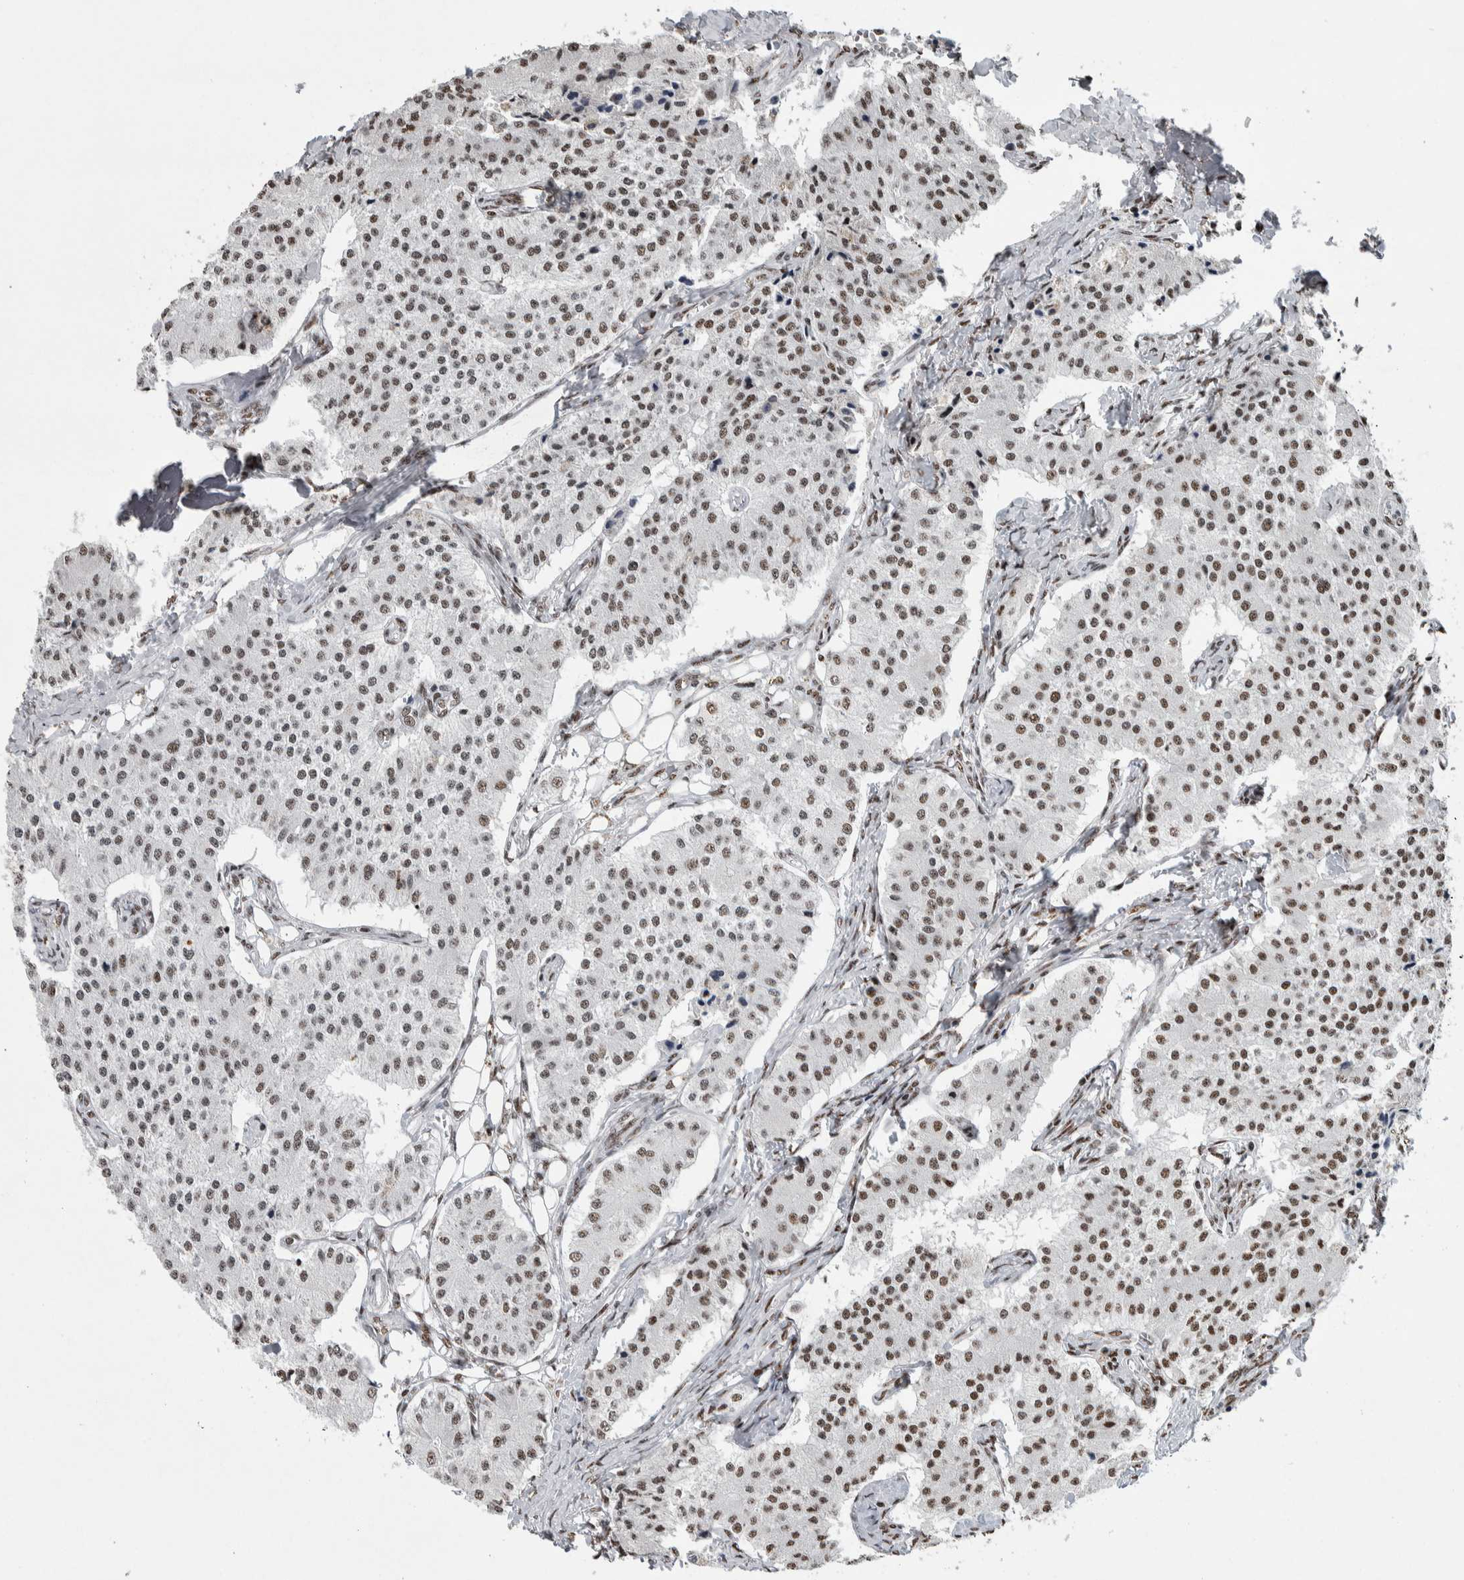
{"staining": {"intensity": "moderate", "quantity": ">75%", "location": "nuclear"}, "tissue": "carcinoid", "cell_type": "Tumor cells", "image_type": "cancer", "snomed": [{"axis": "morphology", "description": "Carcinoid, malignant, NOS"}, {"axis": "topography", "description": "Colon"}], "caption": "This histopathology image demonstrates IHC staining of carcinoid, with medium moderate nuclear positivity in approximately >75% of tumor cells.", "gene": "NCL", "patient": {"sex": "female", "age": 52}}